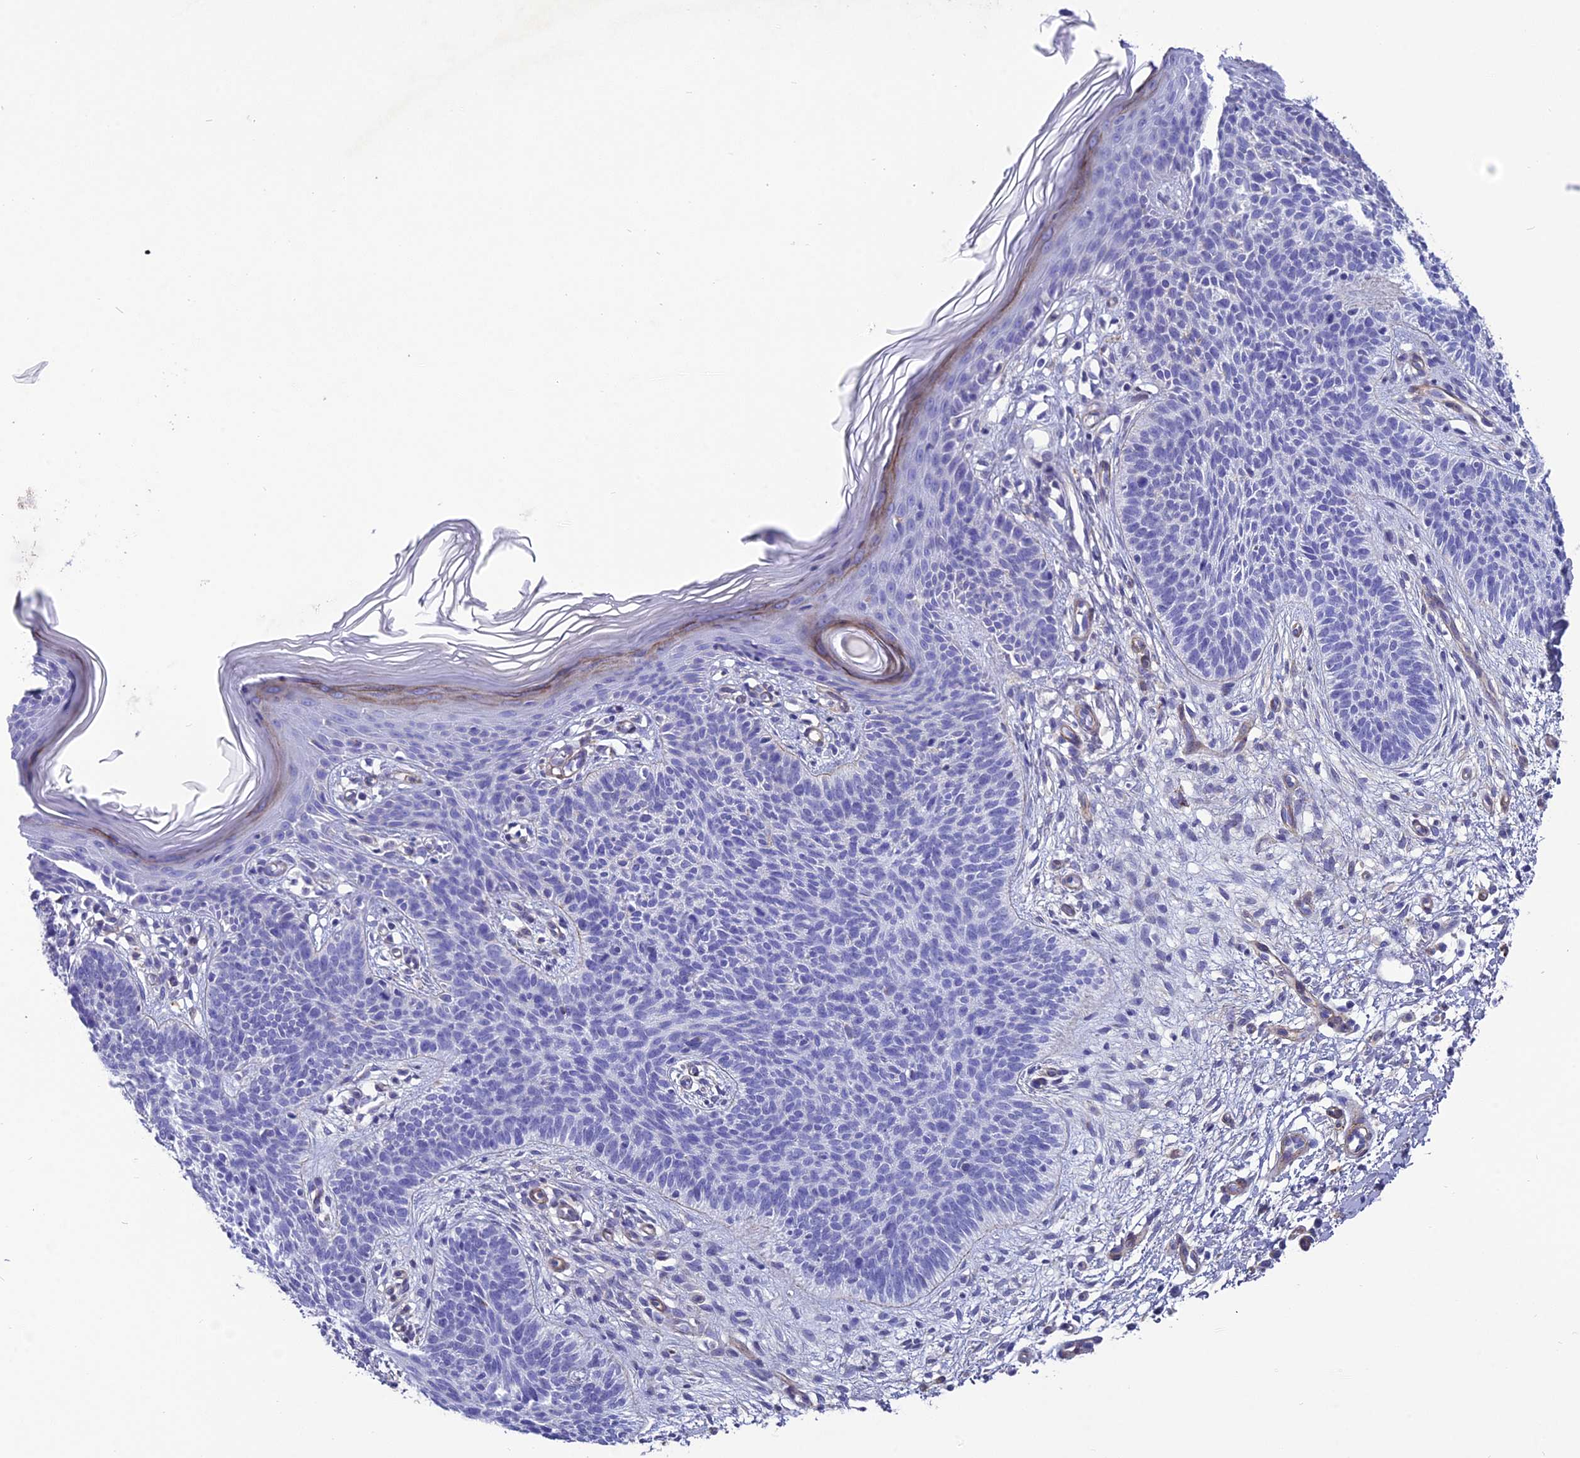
{"staining": {"intensity": "negative", "quantity": "none", "location": "none"}, "tissue": "skin cancer", "cell_type": "Tumor cells", "image_type": "cancer", "snomed": [{"axis": "morphology", "description": "Basal cell carcinoma"}, {"axis": "topography", "description": "Skin"}], "caption": "The histopathology image reveals no staining of tumor cells in skin cancer (basal cell carcinoma). The staining was performed using DAB to visualize the protein expression in brown, while the nuclei were stained in blue with hematoxylin (Magnification: 20x).", "gene": "TNS1", "patient": {"sex": "female", "age": 66}}